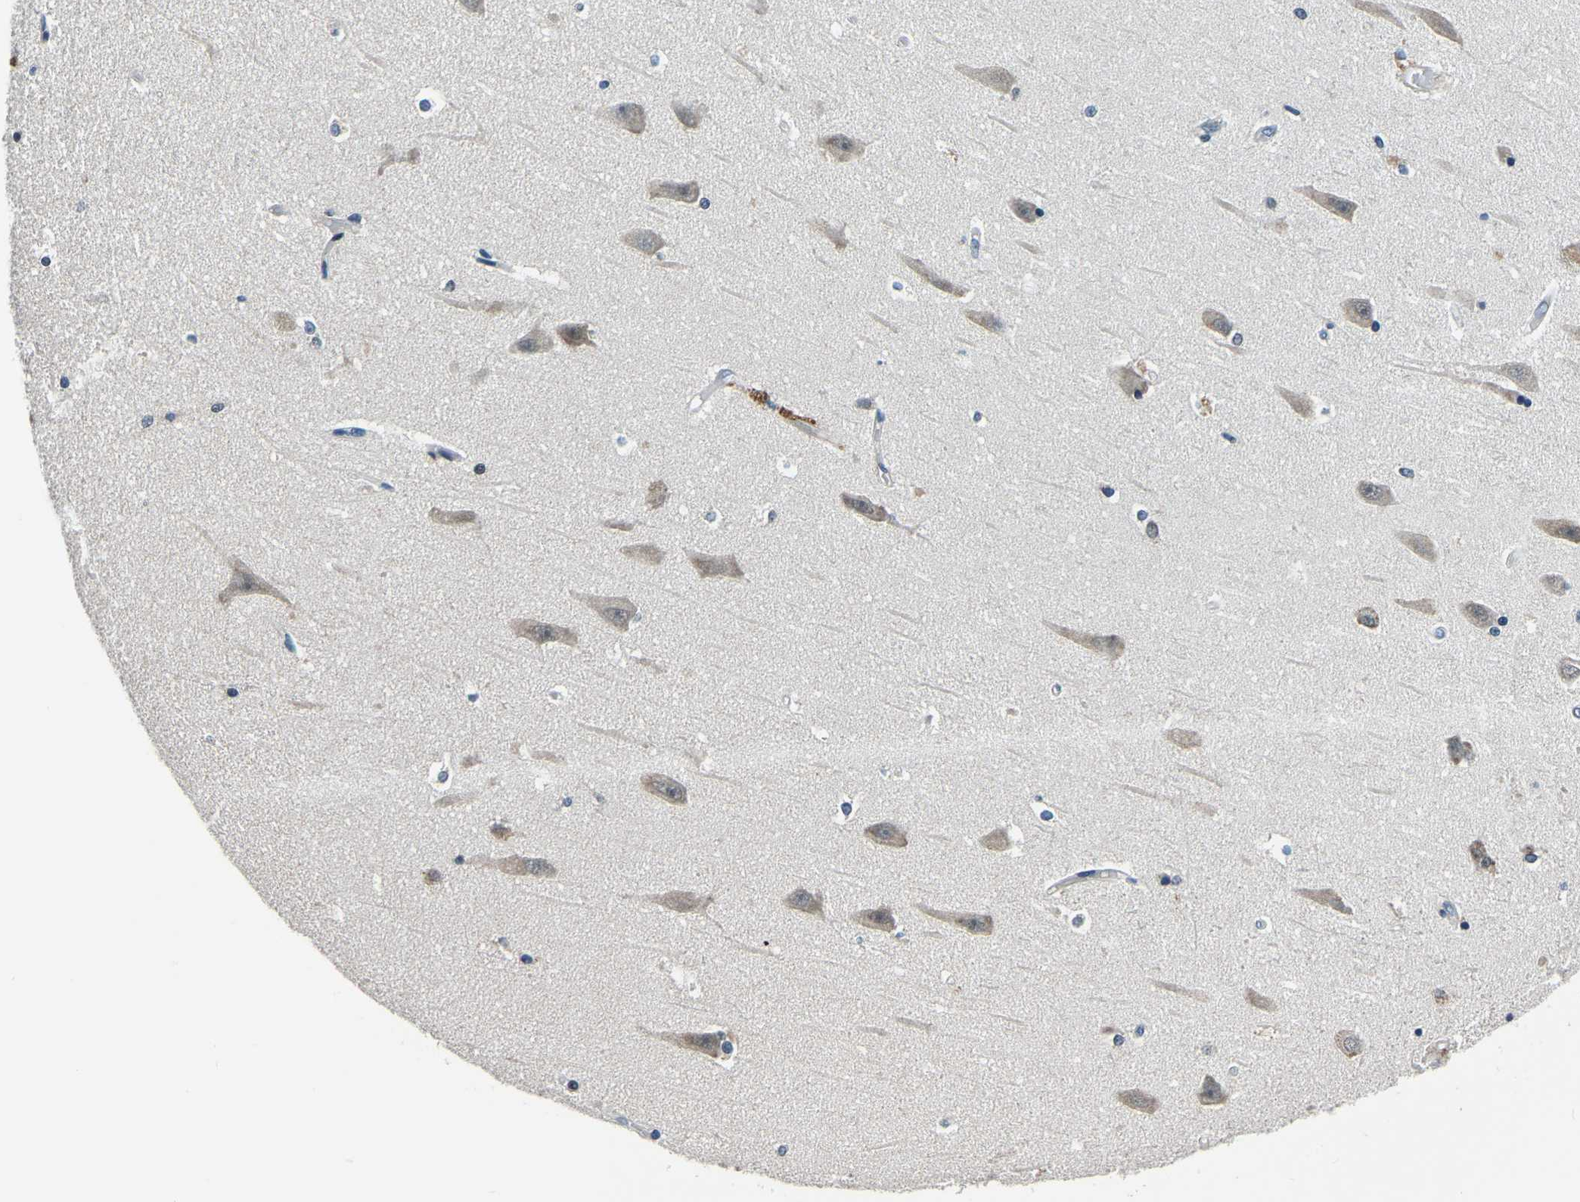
{"staining": {"intensity": "strong", "quantity": "<25%", "location": "nuclear"}, "tissue": "hippocampus", "cell_type": "Glial cells", "image_type": "normal", "snomed": [{"axis": "morphology", "description": "Normal tissue, NOS"}, {"axis": "topography", "description": "Hippocampus"}], "caption": "High-magnification brightfield microscopy of unremarkable hippocampus stained with DAB (brown) and counterstained with hematoxylin (blue). glial cells exhibit strong nuclear staining is present in approximately<25% of cells. Ihc stains the protein in brown and the nuclei are stained blue.", "gene": "ING2", "patient": {"sex": "male", "age": 45}}